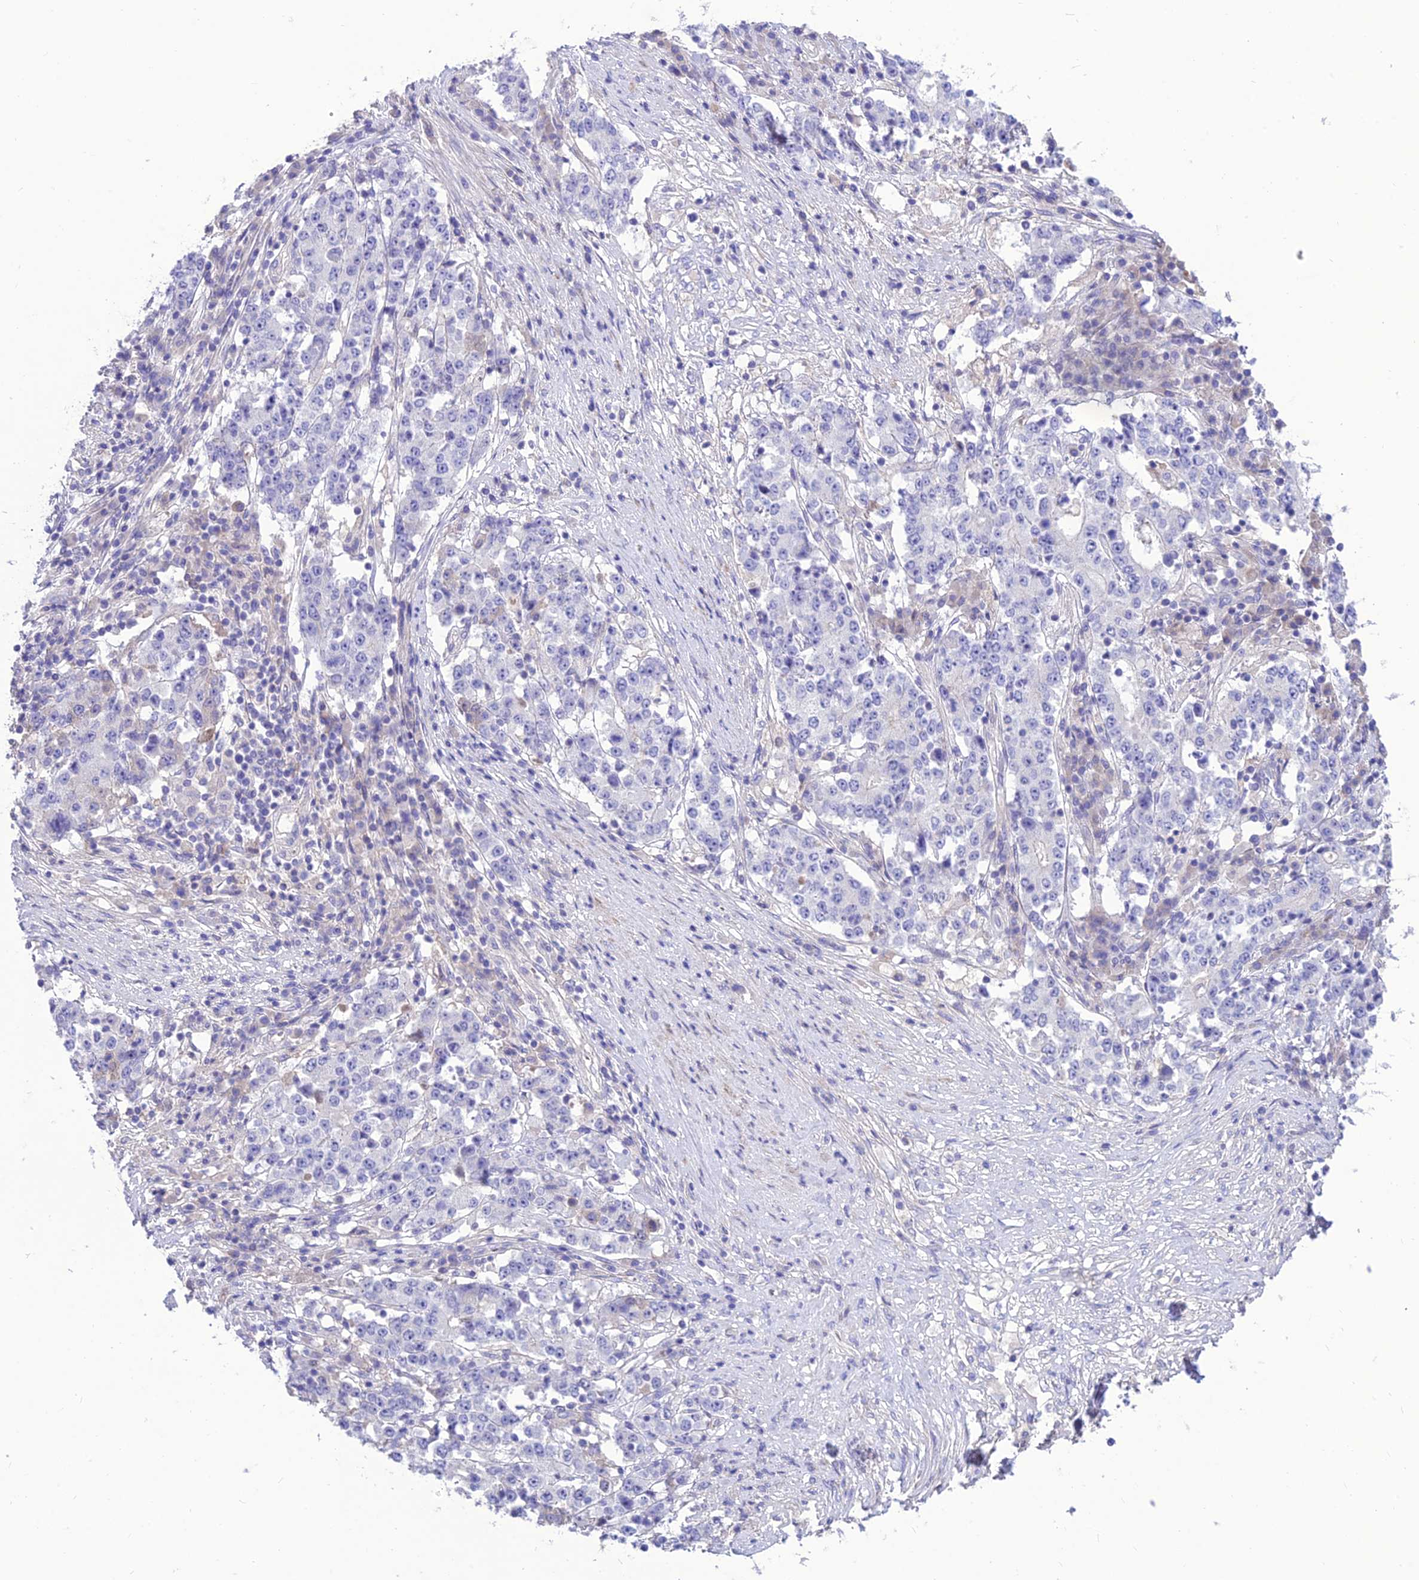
{"staining": {"intensity": "negative", "quantity": "none", "location": "none"}, "tissue": "stomach cancer", "cell_type": "Tumor cells", "image_type": "cancer", "snomed": [{"axis": "morphology", "description": "Adenocarcinoma, NOS"}, {"axis": "topography", "description": "Stomach"}], "caption": "High magnification brightfield microscopy of stomach cancer (adenocarcinoma) stained with DAB (brown) and counterstained with hematoxylin (blue): tumor cells show no significant expression. The staining was performed using DAB to visualize the protein expression in brown, while the nuclei were stained in blue with hematoxylin (Magnification: 20x).", "gene": "TEKT3", "patient": {"sex": "male", "age": 59}}